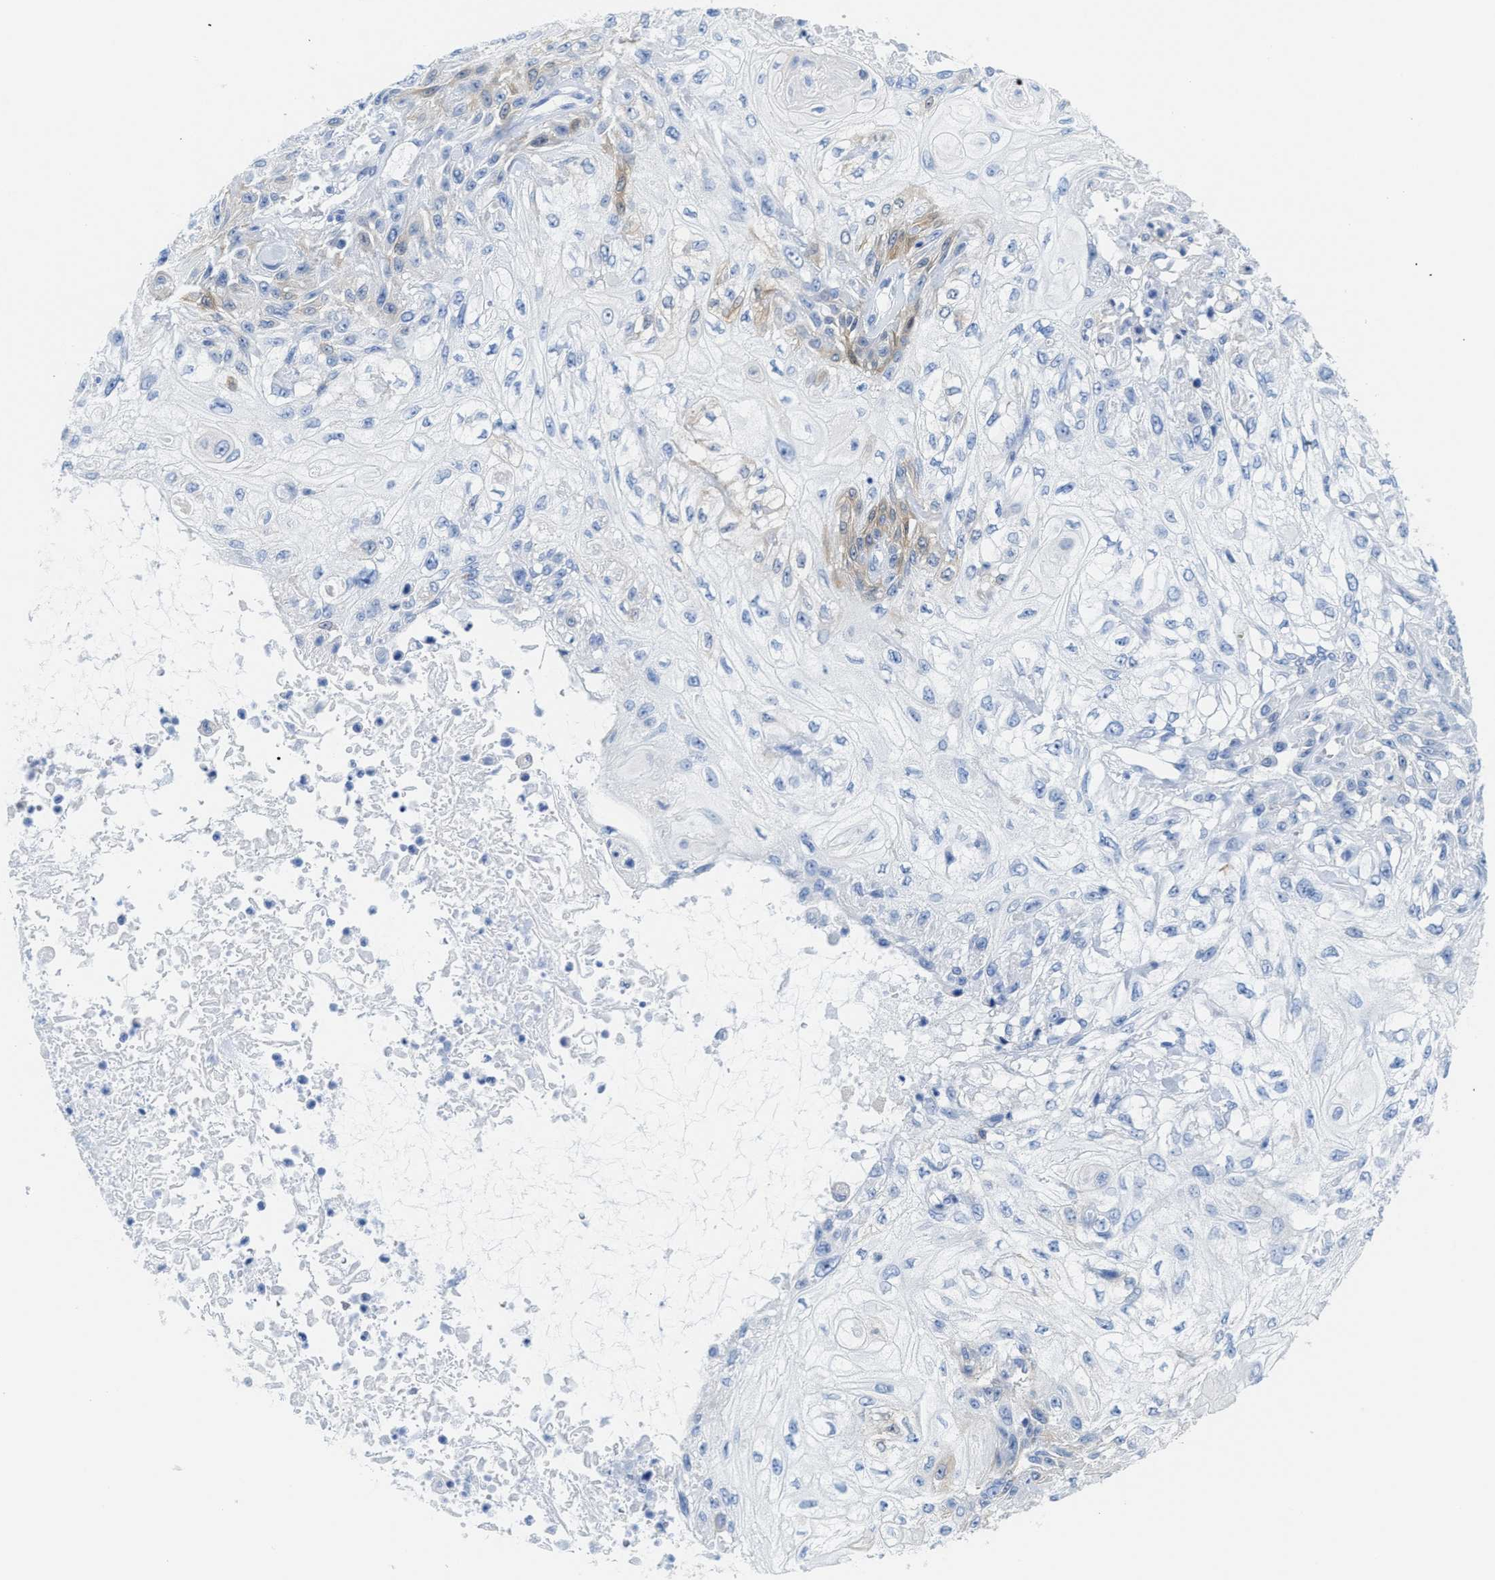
{"staining": {"intensity": "moderate", "quantity": "<25%", "location": "cytoplasmic/membranous,nuclear"}, "tissue": "skin cancer", "cell_type": "Tumor cells", "image_type": "cancer", "snomed": [{"axis": "morphology", "description": "Squamous cell carcinoma, NOS"}, {"axis": "morphology", "description": "Squamous cell carcinoma, metastatic, NOS"}, {"axis": "topography", "description": "Skin"}, {"axis": "topography", "description": "Lymph node"}], "caption": "Protein staining of skin squamous cell carcinoma tissue exhibits moderate cytoplasmic/membranous and nuclear positivity in approximately <25% of tumor cells. Ihc stains the protein of interest in brown and the nuclei are stained blue.", "gene": "ASS1", "patient": {"sex": "male", "age": 75}}